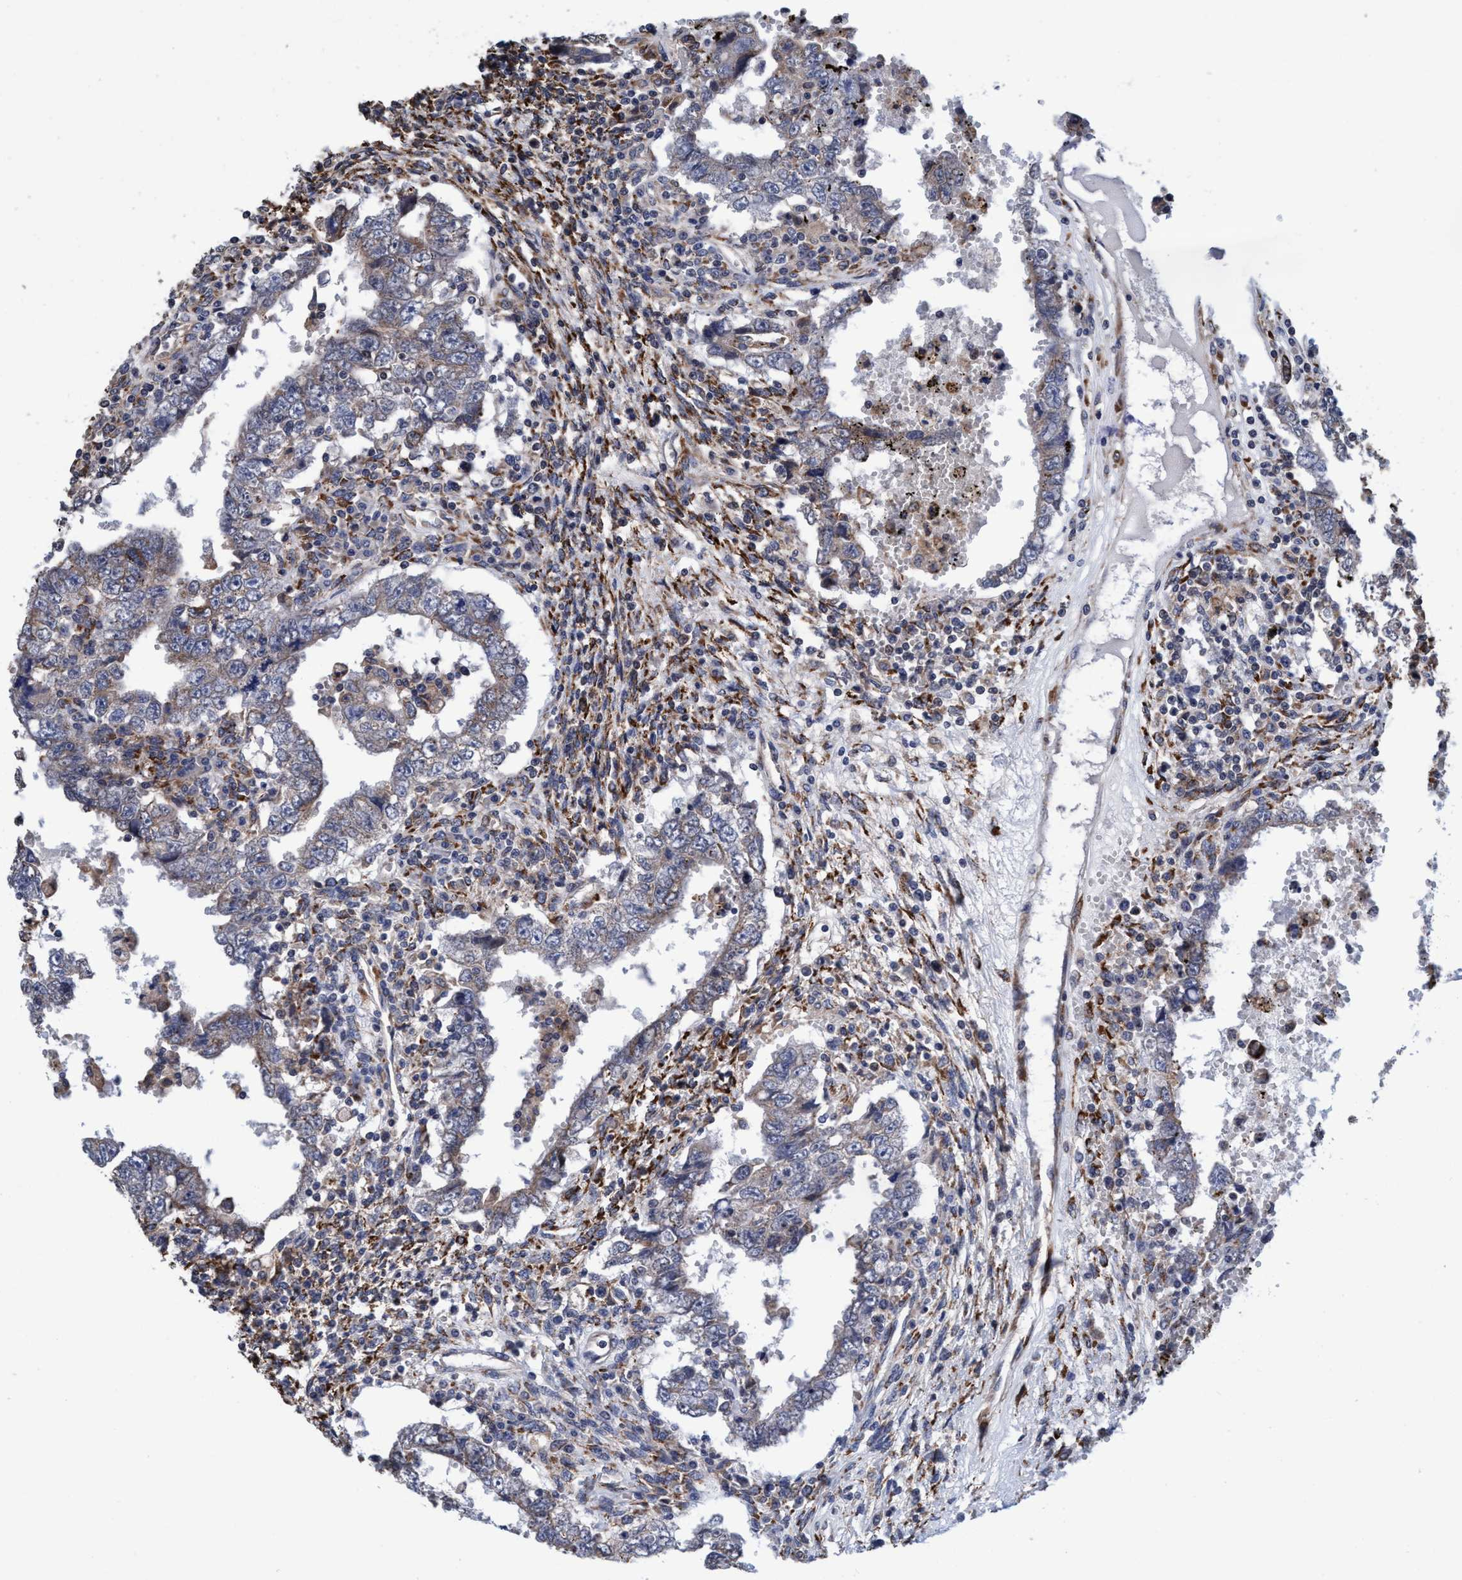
{"staining": {"intensity": "weak", "quantity": ">75%", "location": "cytoplasmic/membranous"}, "tissue": "testis cancer", "cell_type": "Tumor cells", "image_type": "cancer", "snomed": [{"axis": "morphology", "description": "Carcinoma, Embryonal, NOS"}, {"axis": "topography", "description": "Testis"}], "caption": "High-power microscopy captured an immunohistochemistry (IHC) image of testis cancer (embryonal carcinoma), revealing weak cytoplasmic/membranous expression in about >75% of tumor cells.", "gene": "CALCOCO2", "patient": {"sex": "male", "age": 26}}